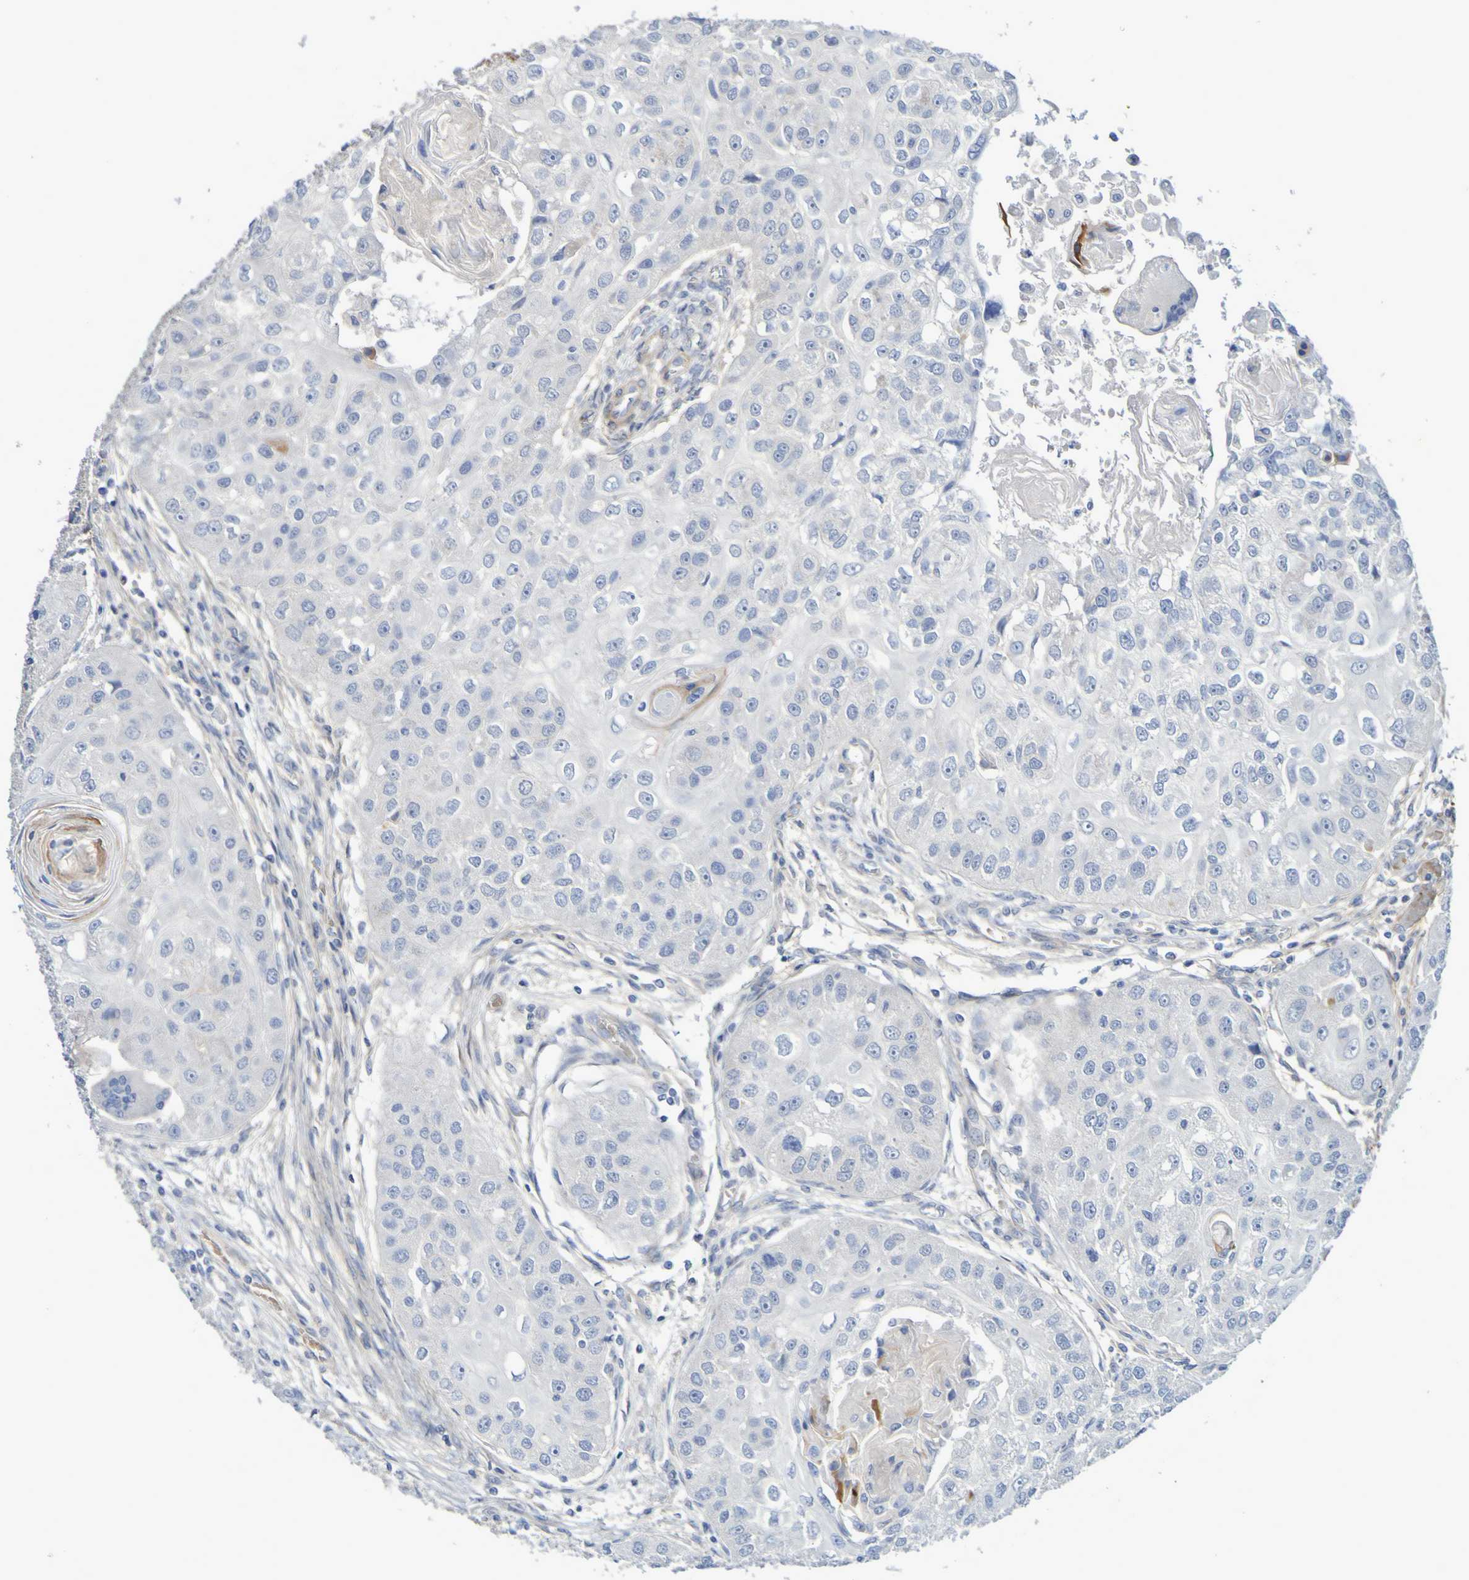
{"staining": {"intensity": "negative", "quantity": "none", "location": "none"}, "tissue": "head and neck cancer", "cell_type": "Tumor cells", "image_type": "cancer", "snomed": [{"axis": "morphology", "description": "Normal tissue, NOS"}, {"axis": "morphology", "description": "Squamous cell carcinoma, NOS"}, {"axis": "topography", "description": "Skeletal muscle"}, {"axis": "topography", "description": "Head-Neck"}], "caption": "Photomicrograph shows no protein staining in tumor cells of squamous cell carcinoma (head and neck) tissue. Brightfield microscopy of immunohistochemistry stained with DAB (3,3'-diaminobenzidine) (brown) and hematoxylin (blue), captured at high magnification.", "gene": "LPP", "patient": {"sex": "male", "age": 51}}